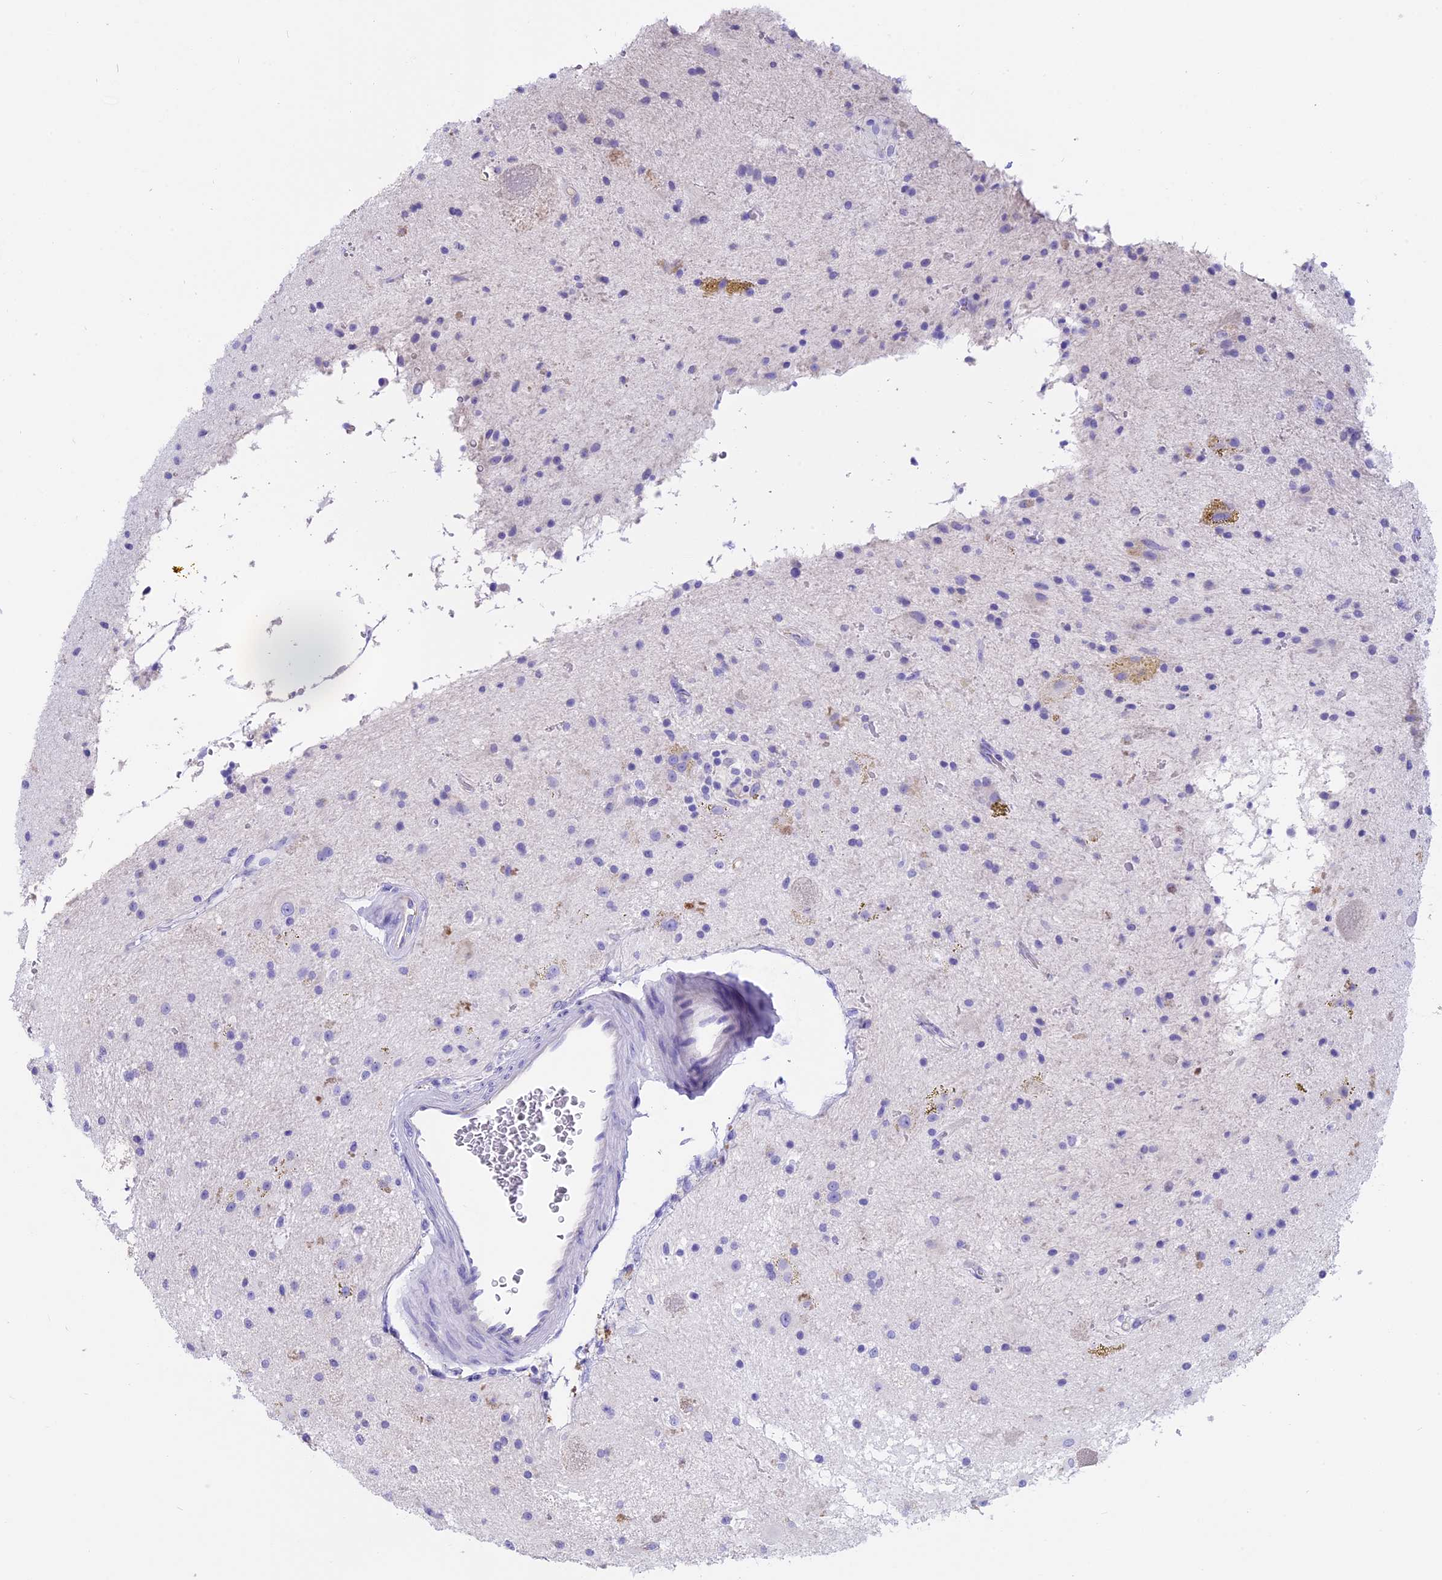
{"staining": {"intensity": "negative", "quantity": "none", "location": "none"}, "tissue": "glioma", "cell_type": "Tumor cells", "image_type": "cancer", "snomed": [{"axis": "morphology", "description": "Glioma, malignant, High grade"}, {"axis": "topography", "description": "Brain"}], "caption": "The micrograph shows no significant expression in tumor cells of high-grade glioma (malignant). (Immunohistochemistry, brightfield microscopy, high magnification).", "gene": "WFDC2", "patient": {"sex": "male", "age": 34}}